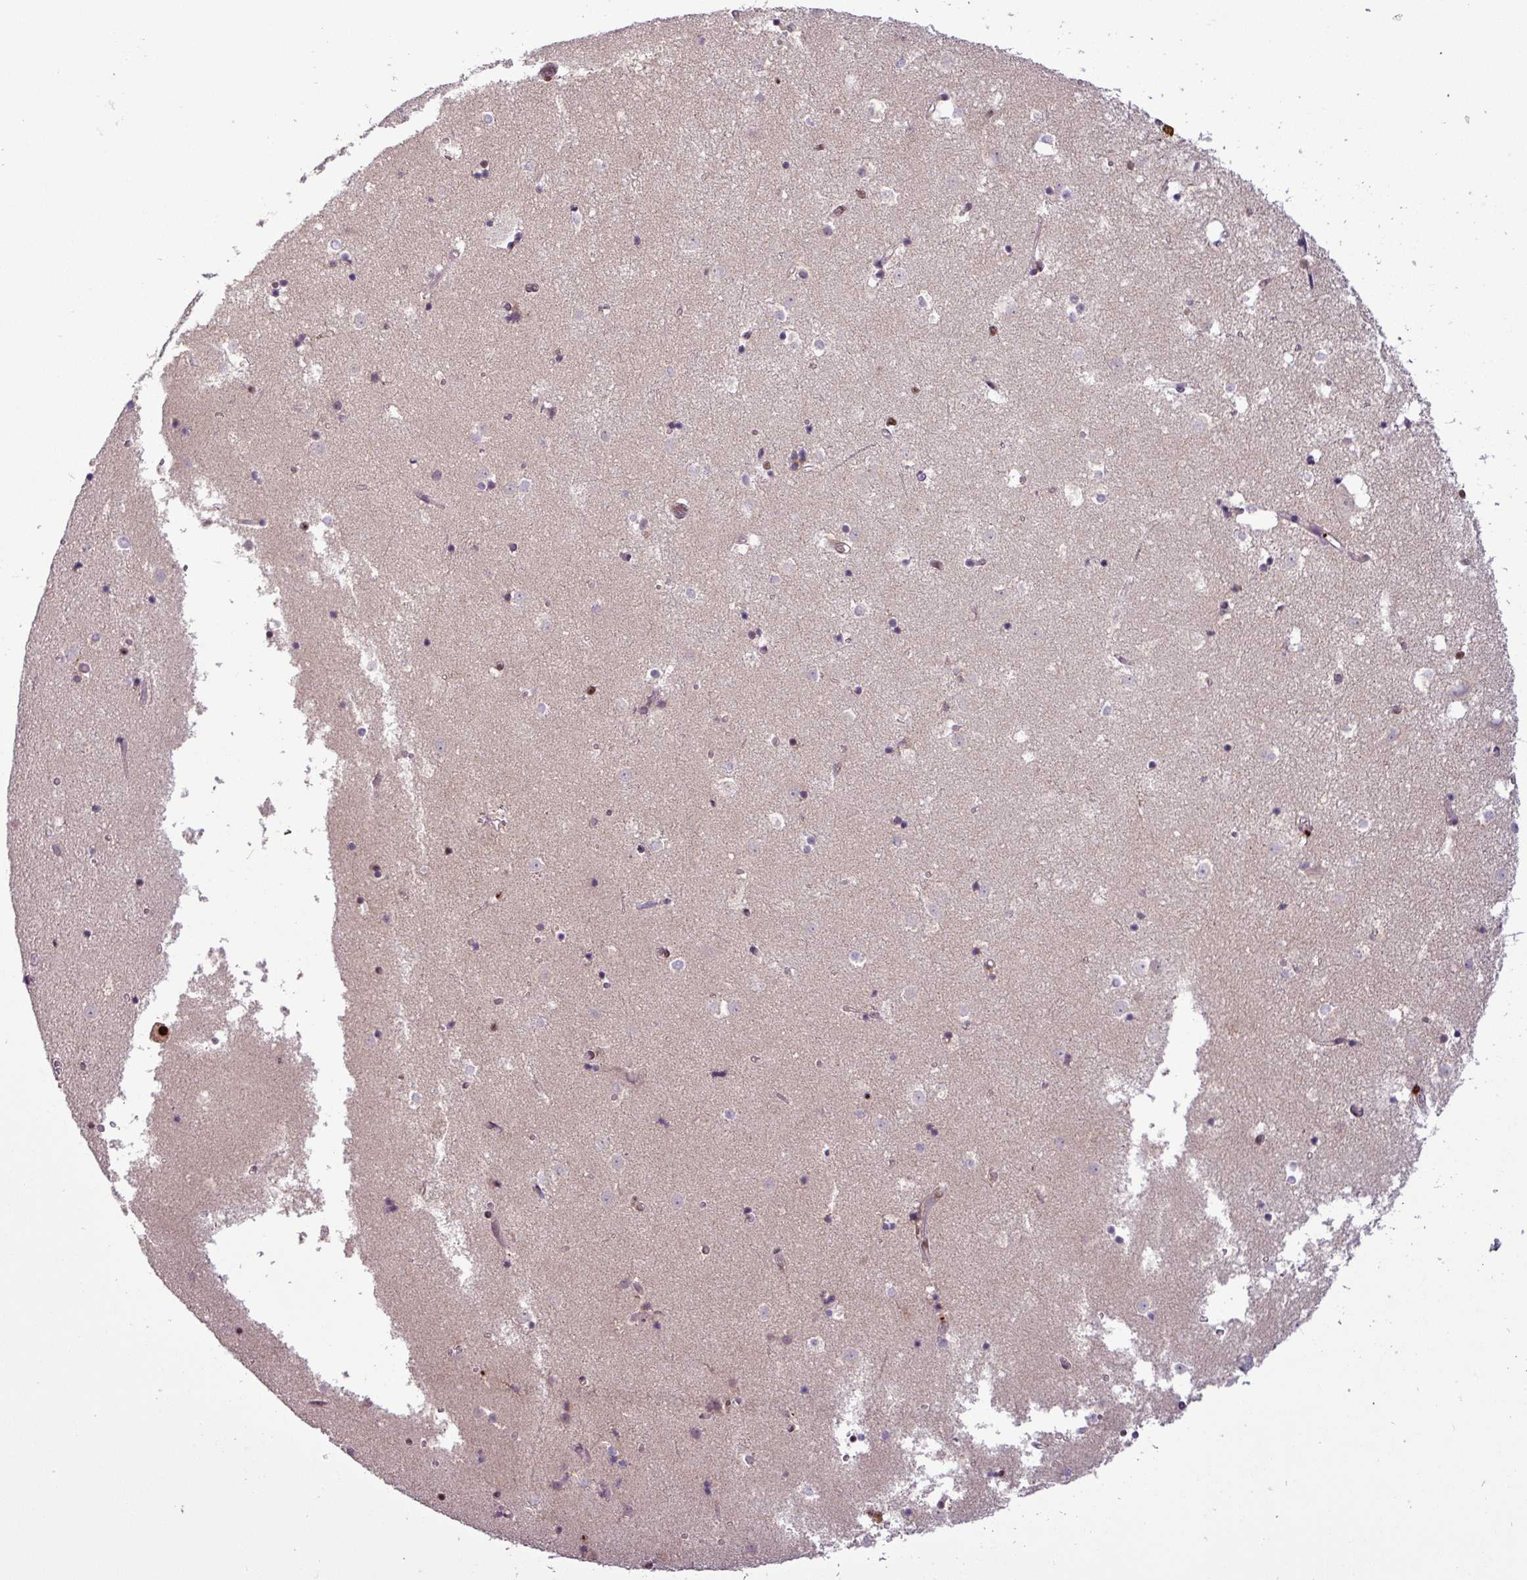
{"staining": {"intensity": "moderate", "quantity": "<25%", "location": "nuclear"}, "tissue": "caudate", "cell_type": "Glial cells", "image_type": "normal", "snomed": [{"axis": "morphology", "description": "Normal tissue, NOS"}, {"axis": "topography", "description": "Lateral ventricle wall"}], "caption": "IHC histopathology image of unremarkable caudate stained for a protein (brown), which demonstrates low levels of moderate nuclear expression in approximately <25% of glial cells.", "gene": "IRF2BPL", "patient": {"sex": "female", "age": 52}}